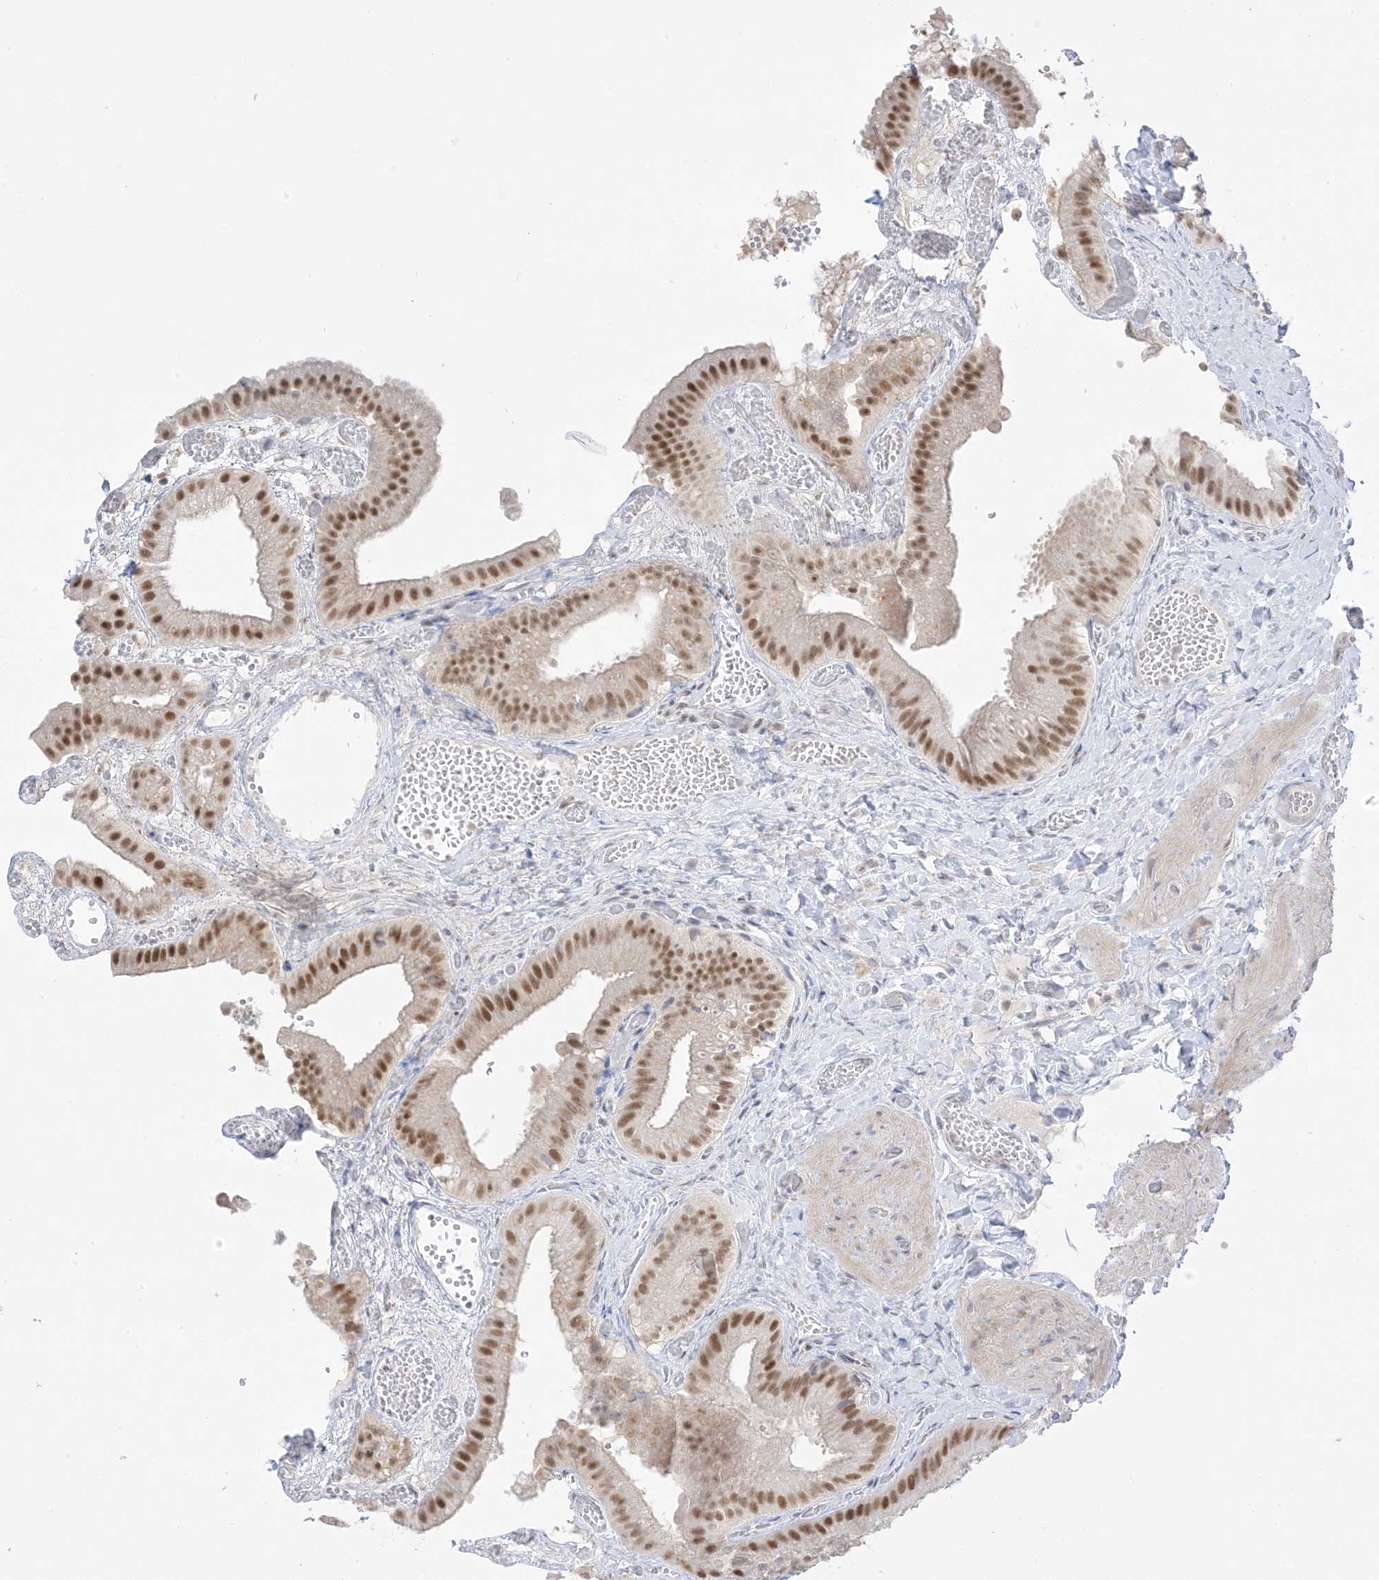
{"staining": {"intensity": "strong", "quantity": "25%-75%", "location": "nuclear"}, "tissue": "gallbladder", "cell_type": "Glandular cells", "image_type": "normal", "snomed": [{"axis": "morphology", "description": "Normal tissue, NOS"}, {"axis": "topography", "description": "Gallbladder"}], "caption": "Immunohistochemical staining of normal human gallbladder demonstrates high levels of strong nuclear expression in approximately 25%-75% of glandular cells.", "gene": "MSL3", "patient": {"sex": "female", "age": 64}}